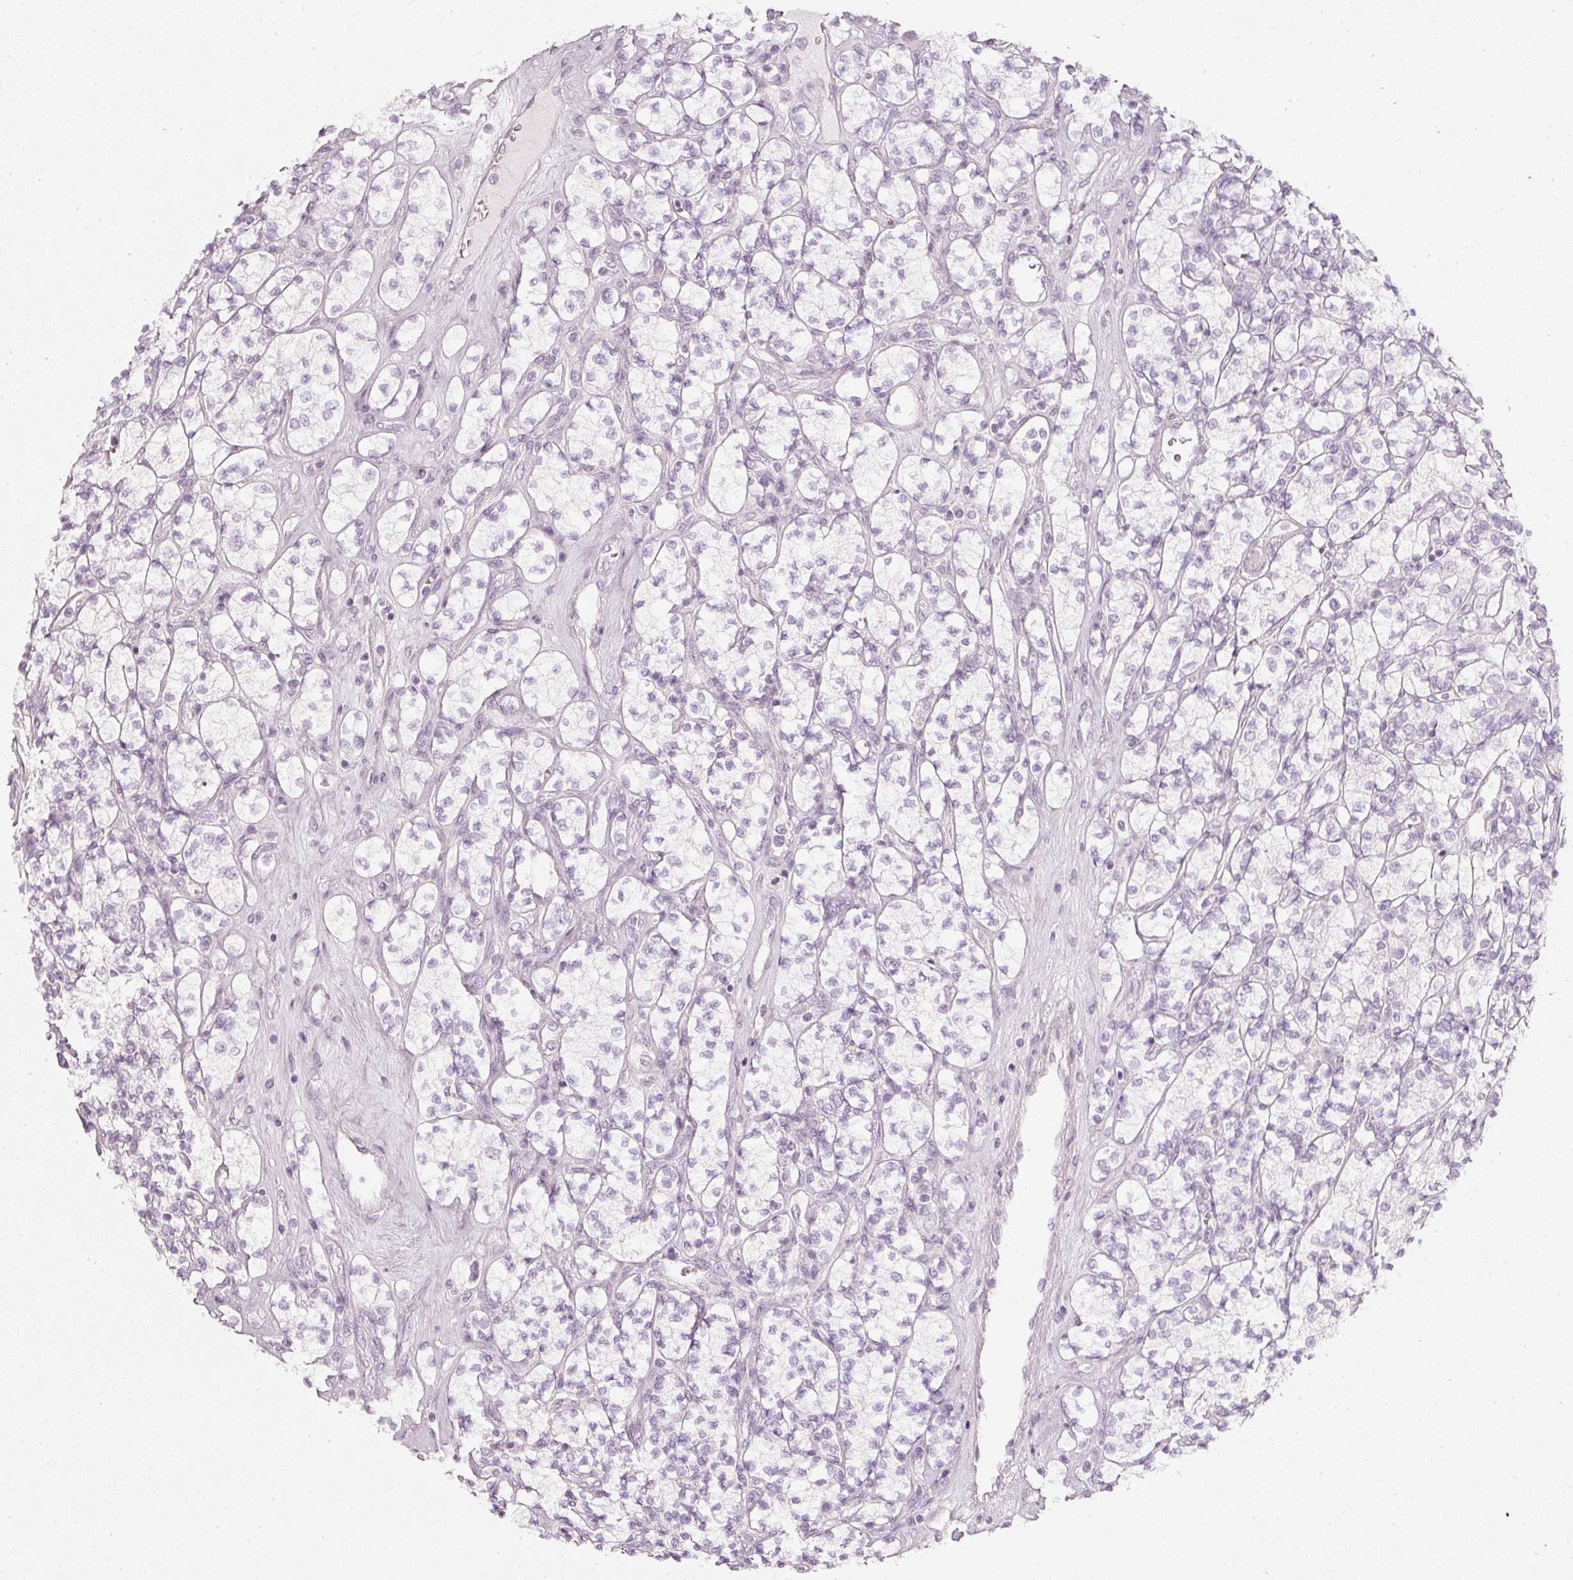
{"staining": {"intensity": "negative", "quantity": "none", "location": "none"}, "tissue": "renal cancer", "cell_type": "Tumor cells", "image_type": "cancer", "snomed": [{"axis": "morphology", "description": "Adenocarcinoma, NOS"}, {"axis": "topography", "description": "Kidney"}], "caption": "The micrograph exhibits no significant positivity in tumor cells of renal cancer.", "gene": "CNP", "patient": {"sex": "male", "age": 77}}